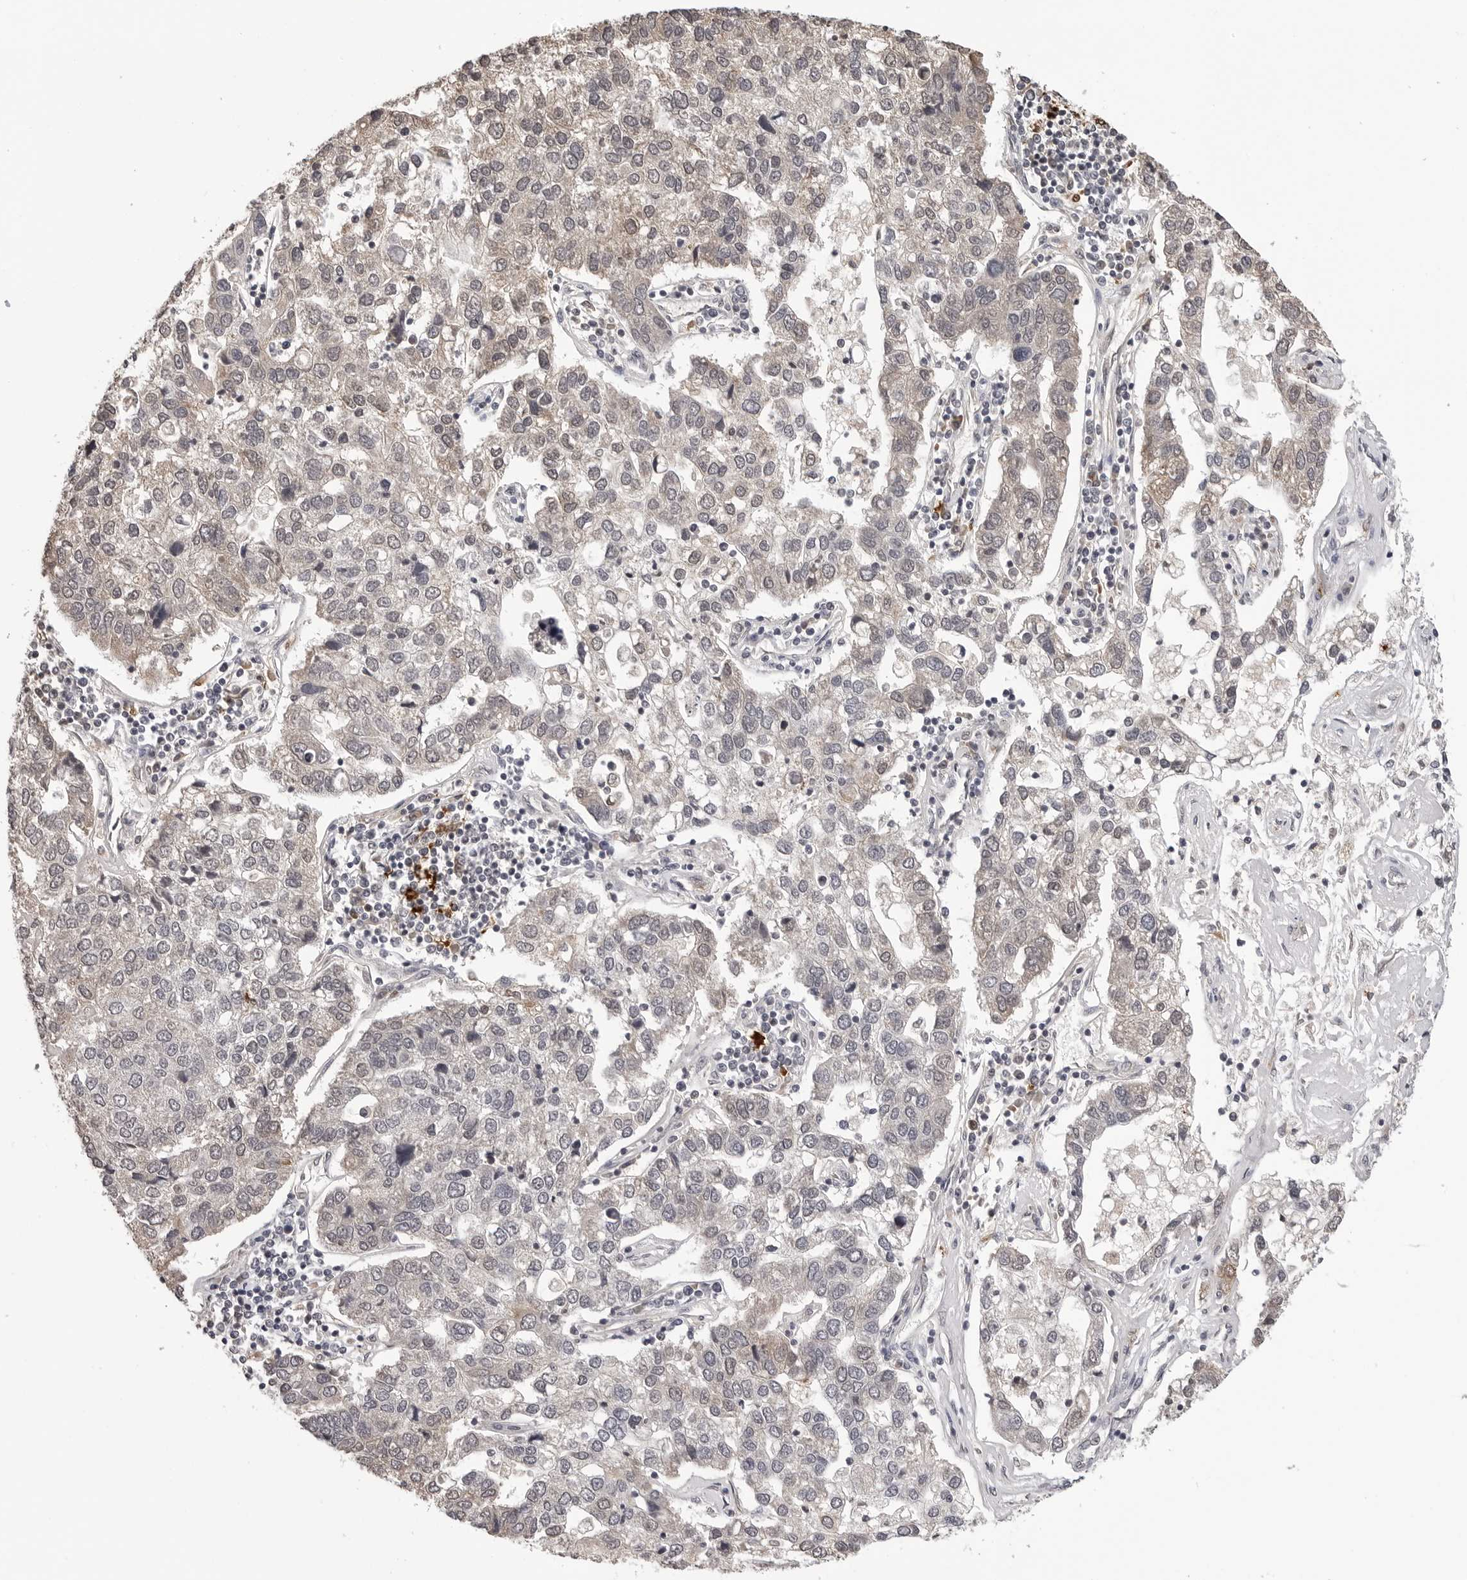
{"staining": {"intensity": "weak", "quantity": "<25%", "location": "cytoplasmic/membranous"}, "tissue": "pancreatic cancer", "cell_type": "Tumor cells", "image_type": "cancer", "snomed": [{"axis": "morphology", "description": "Adenocarcinoma, NOS"}, {"axis": "topography", "description": "Pancreas"}], "caption": "IHC photomicrograph of human pancreatic cancer stained for a protein (brown), which exhibits no positivity in tumor cells.", "gene": "TRMT13", "patient": {"sex": "female", "age": 61}}